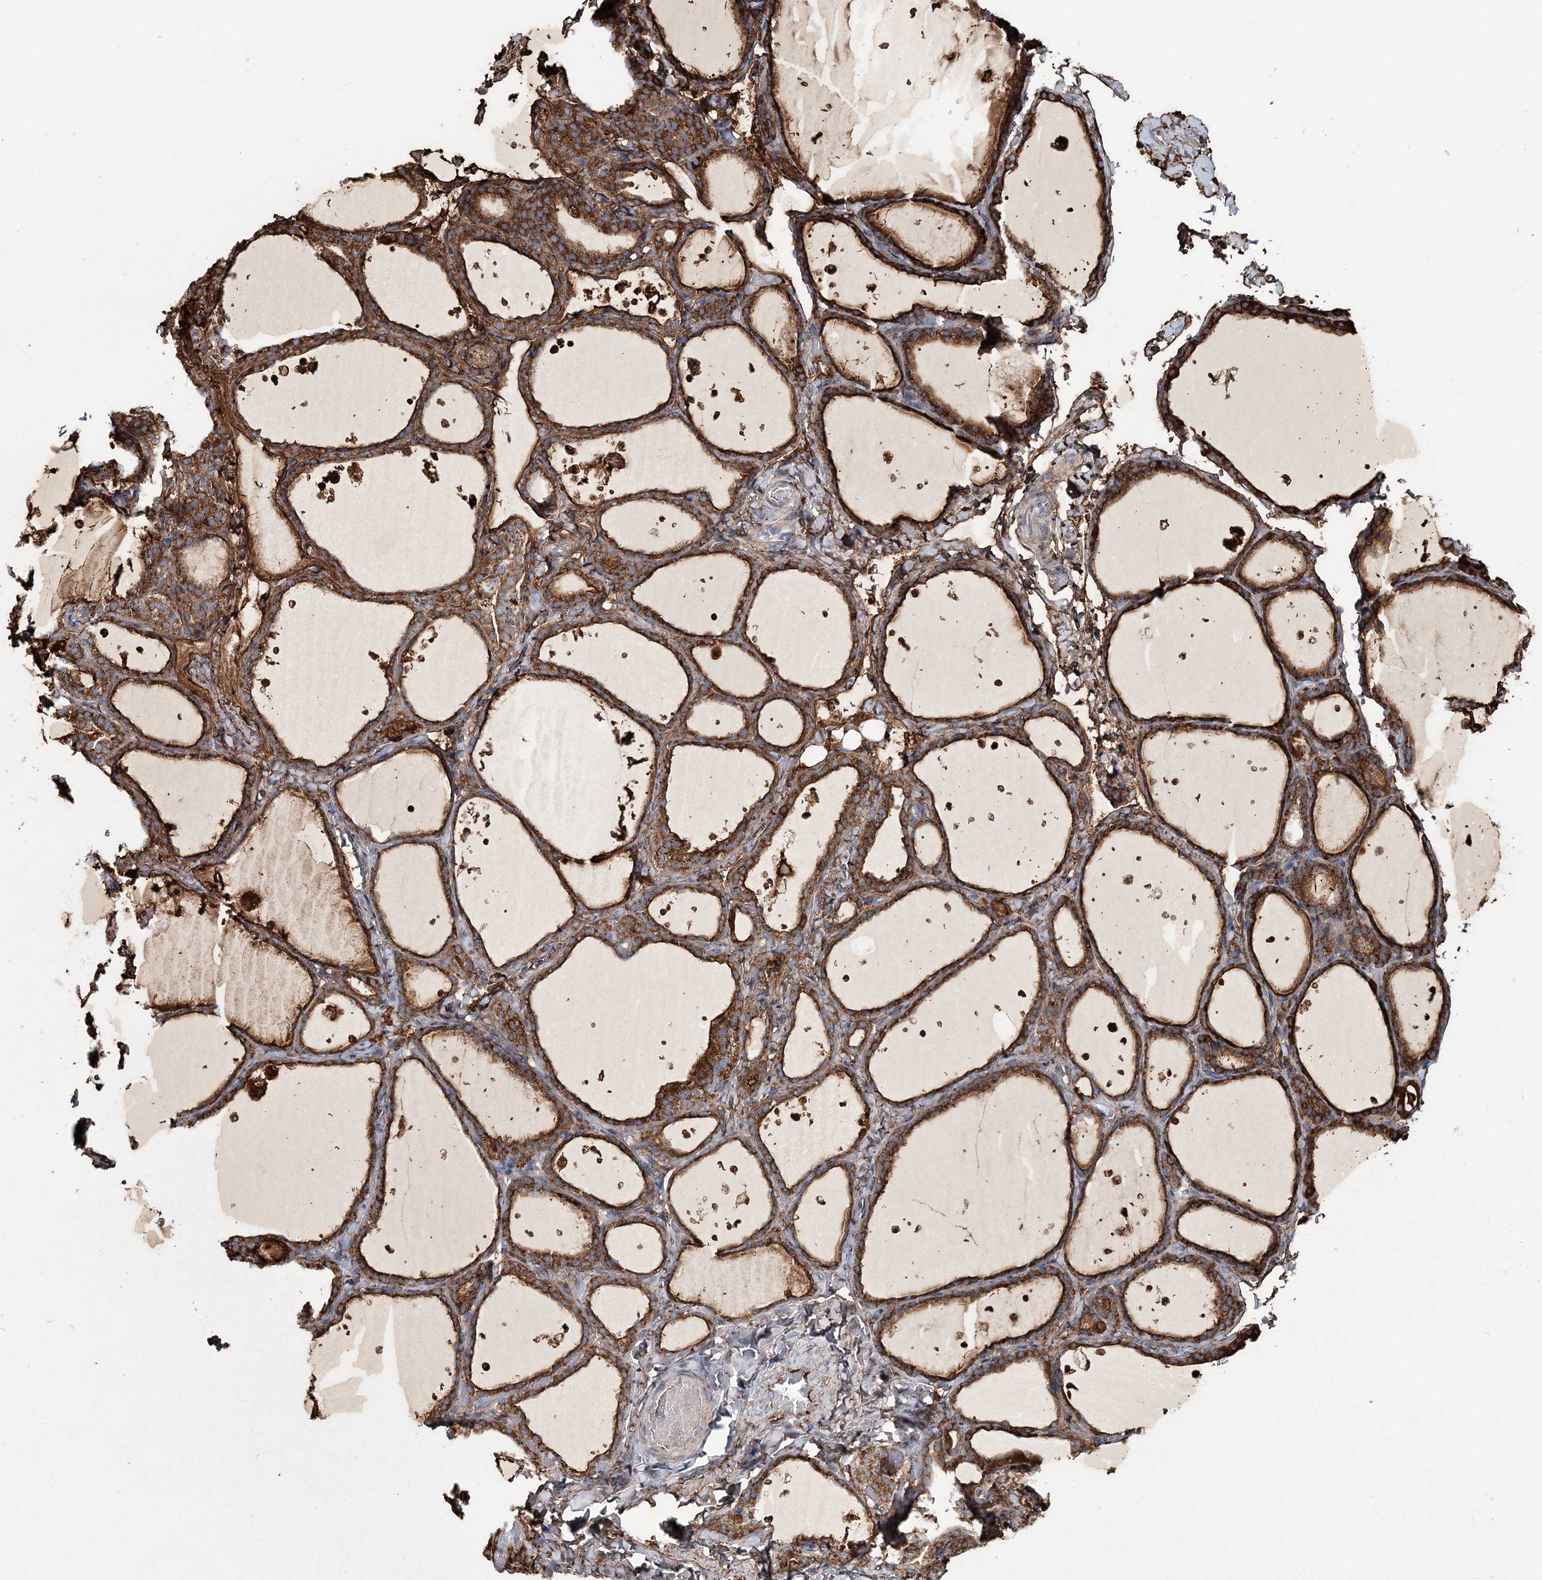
{"staining": {"intensity": "strong", "quantity": ">75%", "location": "cytoplasmic/membranous"}, "tissue": "thyroid gland", "cell_type": "Glandular cells", "image_type": "normal", "snomed": [{"axis": "morphology", "description": "Normal tissue, NOS"}, {"axis": "topography", "description": "Thyroid gland"}], "caption": "Strong cytoplasmic/membranous positivity for a protein is present in approximately >75% of glandular cells of benign thyroid gland using immunohistochemistry.", "gene": "ARHGAP6", "patient": {"sex": "female", "age": 44}}